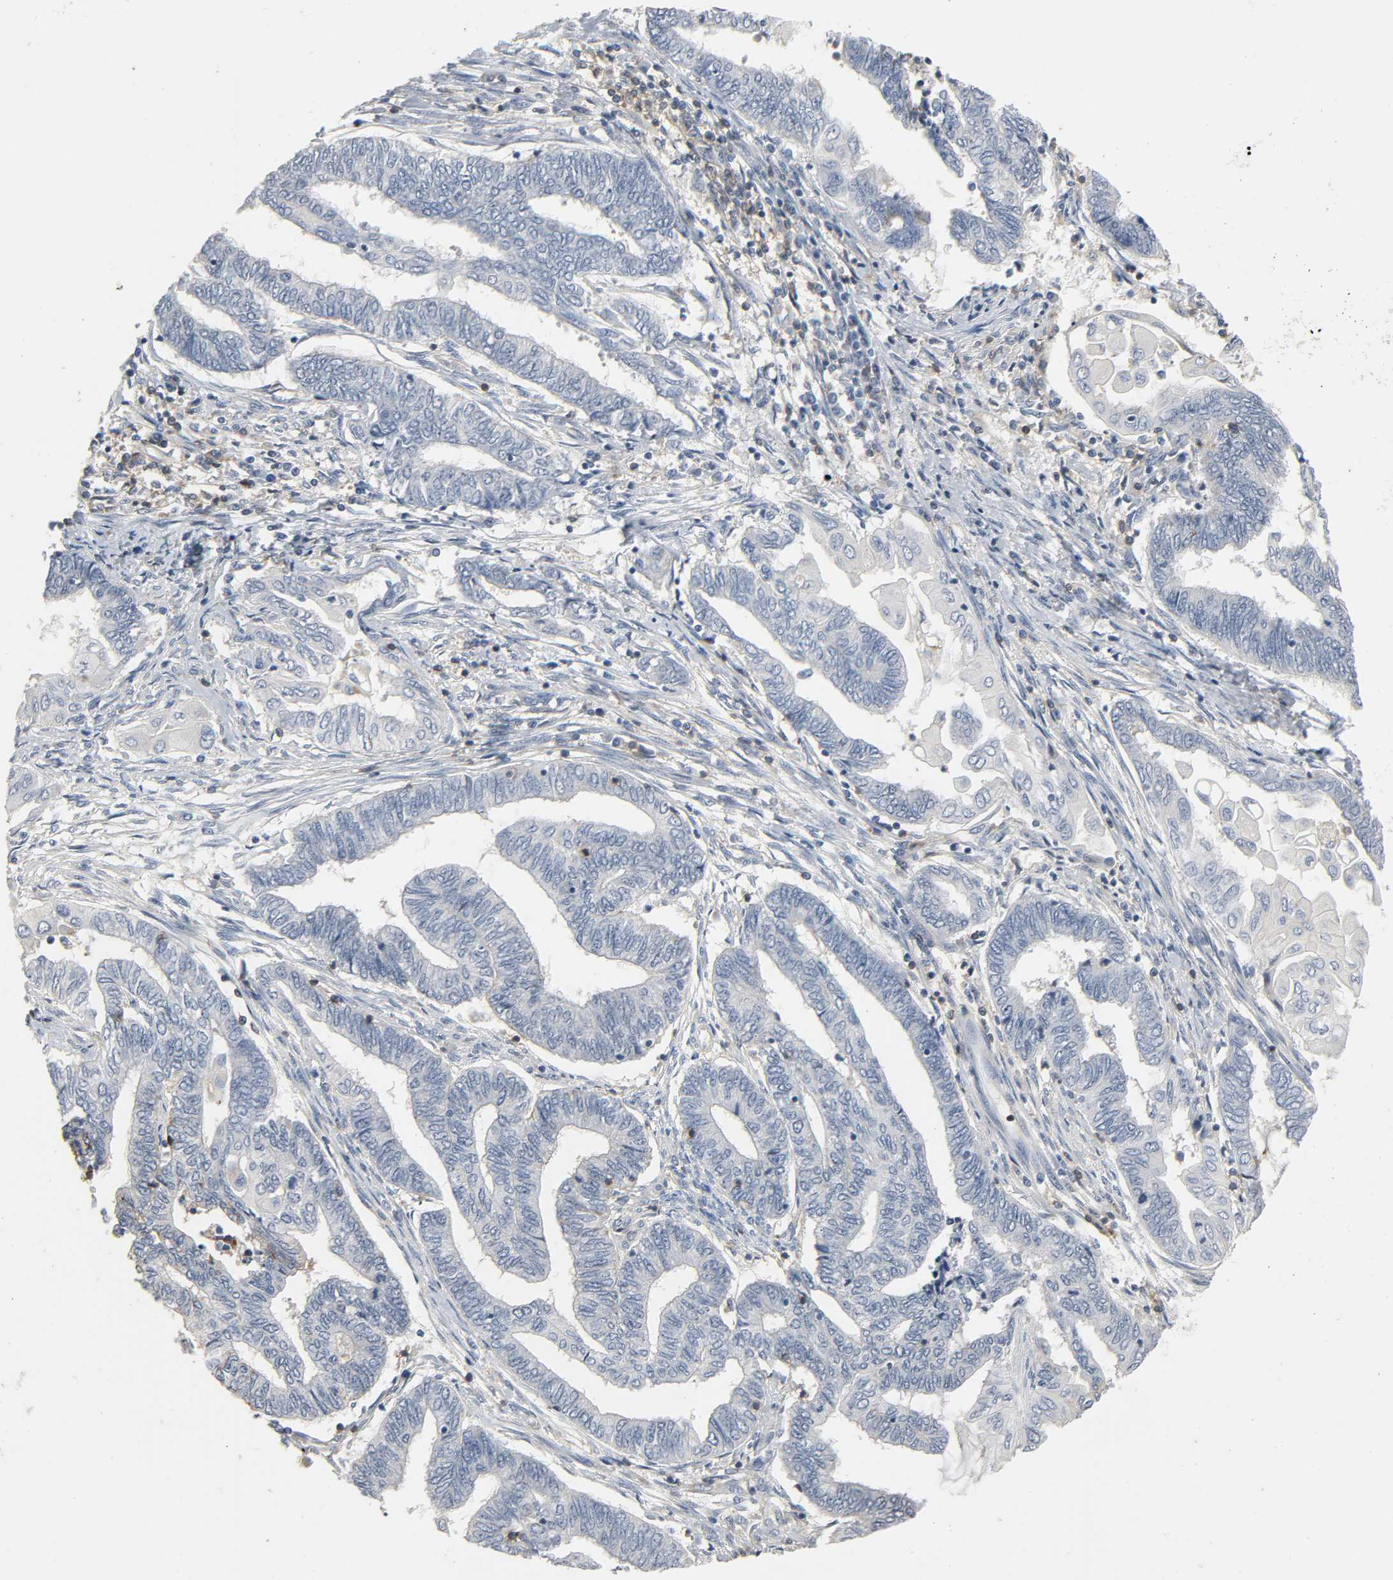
{"staining": {"intensity": "negative", "quantity": "none", "location": "none"}, "tissue": "endometrial cancer", "cell_type": "Tumor cells", "image_type": "cancer", "snomed": [{"axis": "morphology", "description": "Adenocarcinoma, NOS"}, {"axis": "topography", "description": "Uterus"}, {"axis": "topography", "description": "Endometrium"}], "caption": "There is no significant staining in tumor cells of endometrial adenocarcinoma.", "gene": "CD4", "patient": {"sex": "female", "age": 70}}